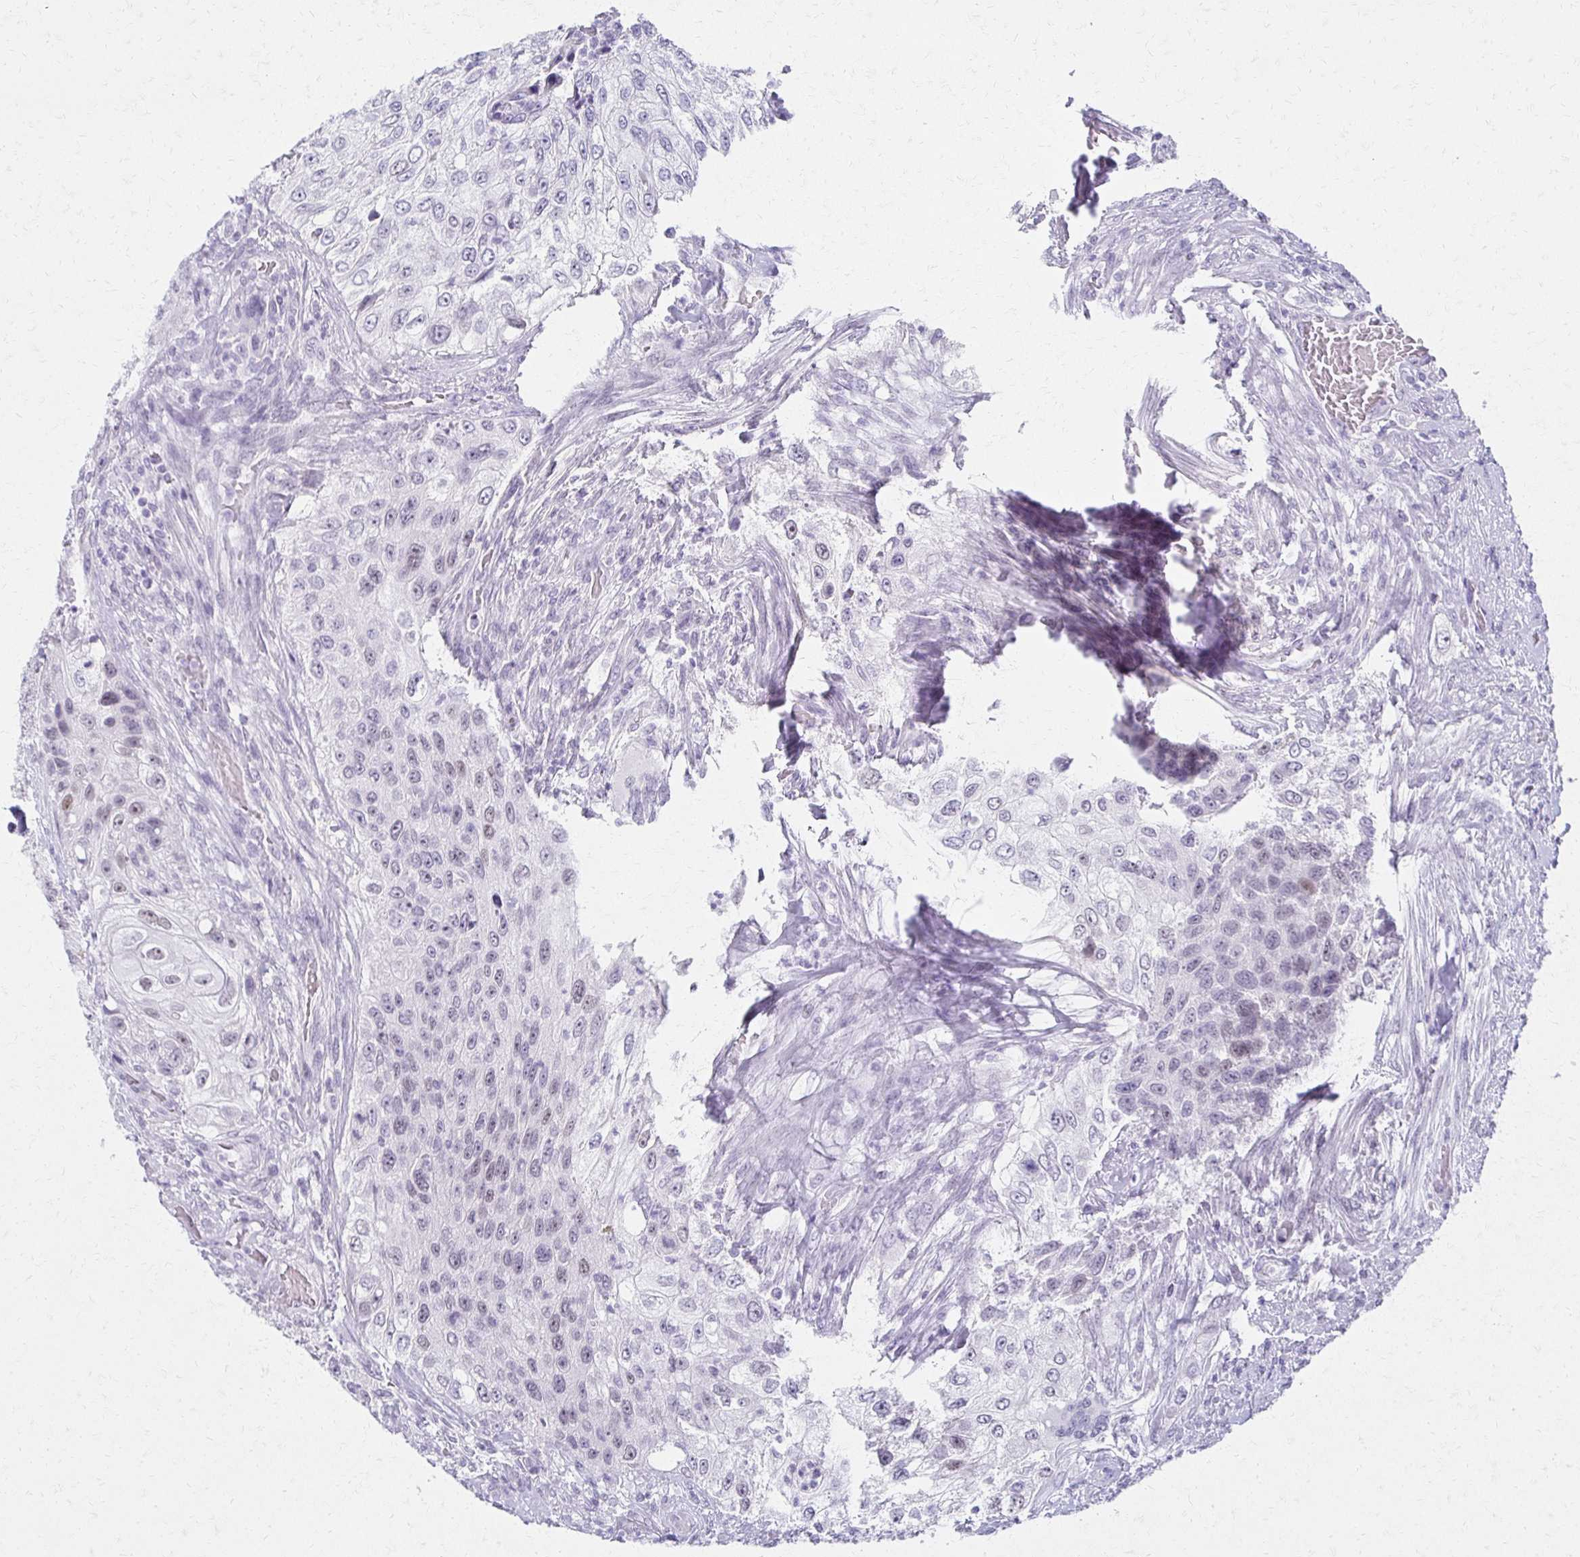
{"staining": {"intensity": "weak", "quantity": "<25%", "location": "nuclear"}, "tissue": "urothelial cancer", "cell_type": "Tumor cells", "image_type": "cancer", "snomed": [{"axis": "morphology", "description": "Urothelial carcinoma, High grade"}, {"axis": "topography", "description": "Urinary bladder"}], "caption": "The immunohistochemistry micrograph has no significant staining in tumor cells of urothelial carcinoma (high-grade) tissue. The staining is performed using DAB brown chromogen with nuclei counter-stained in using hematoxylin.", "gene": "MORC4", "patient": {"sex": "female", "age": 60}}